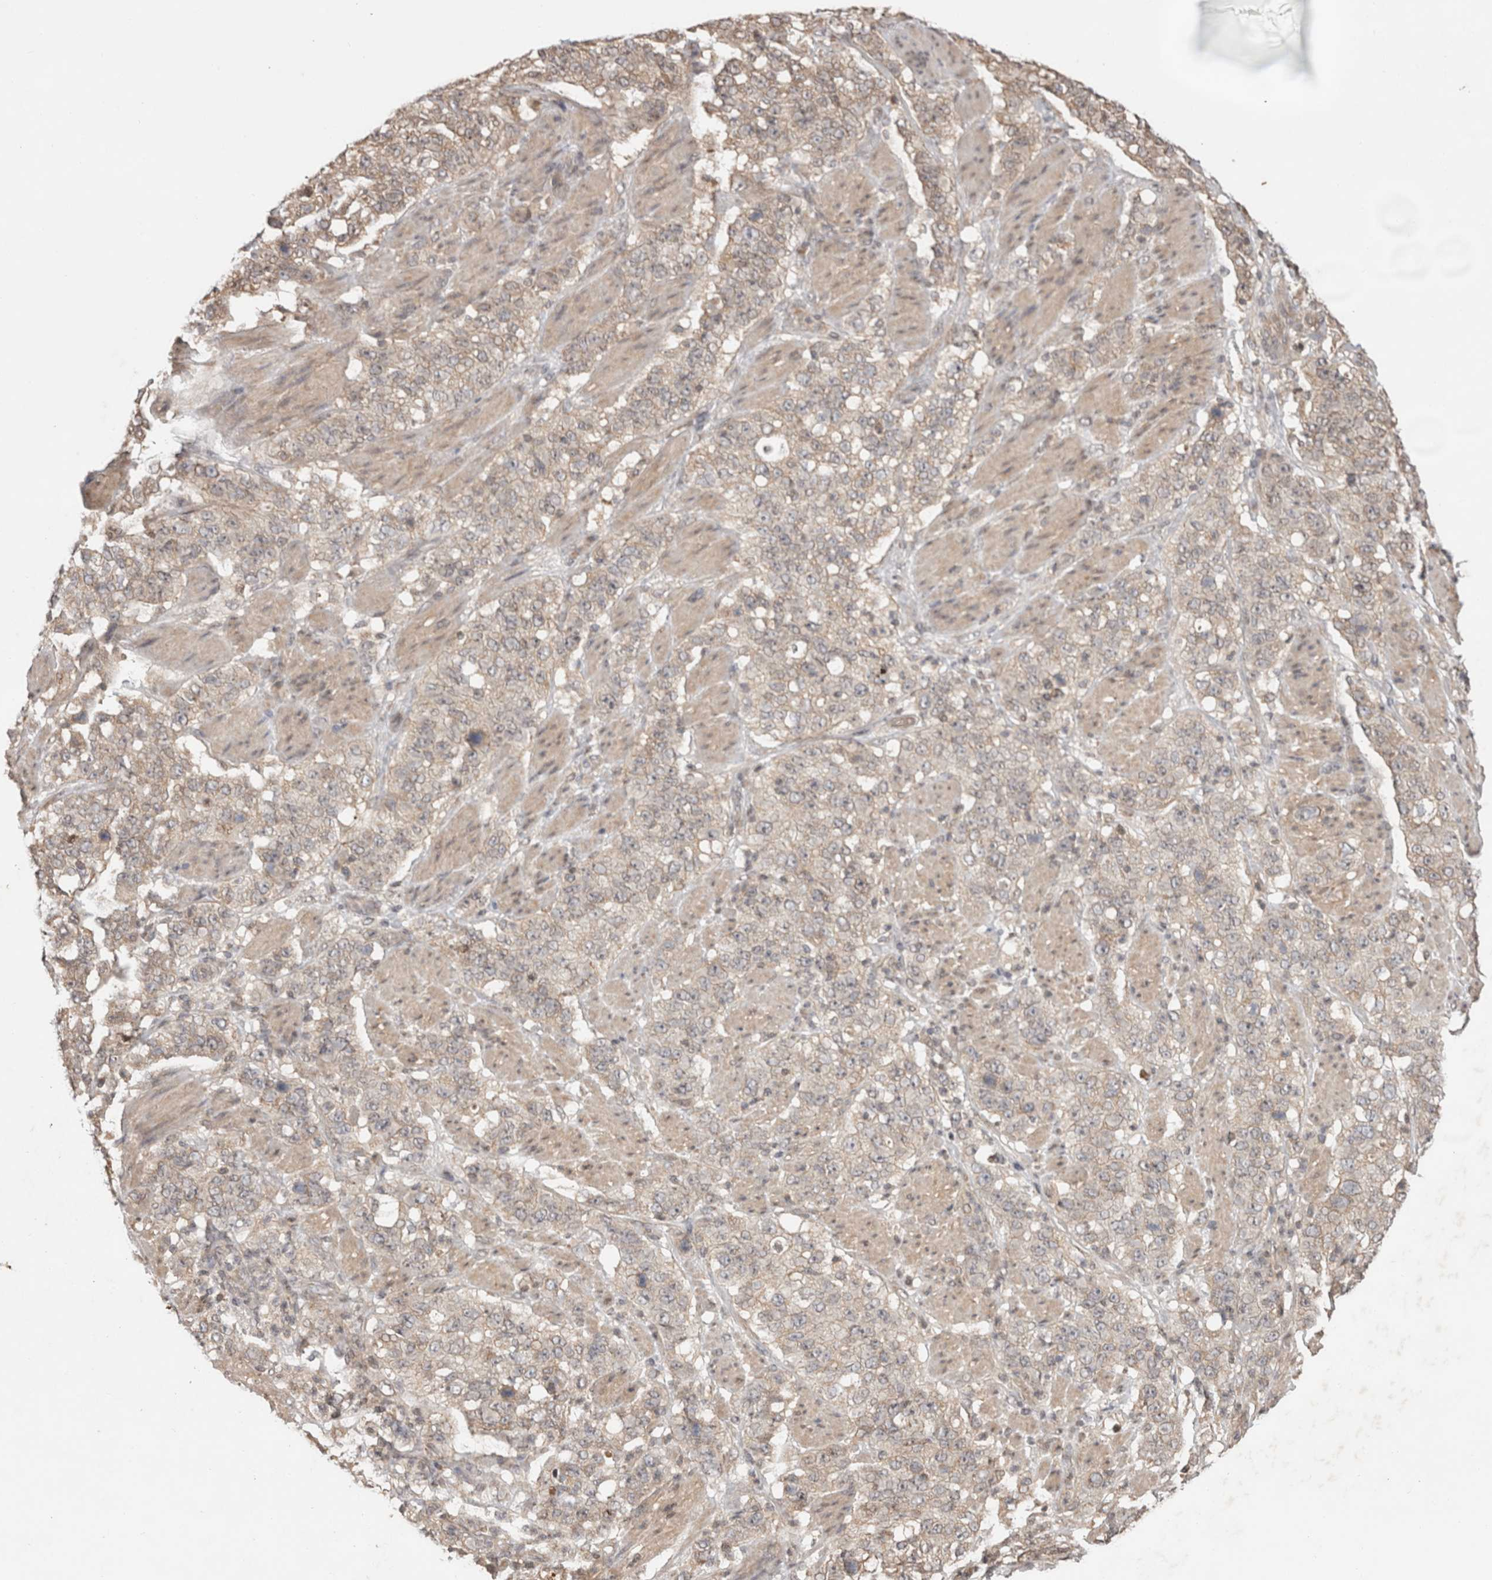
{"staining": {"intensity": "weak", "quantity": ">75%", "location": "cytoplasmic/membranous"}, "tissue": "stomach cancer", "cell_type": "Tumor cells", "image_type": "cancer", "snomed": [{"axis": "morphology", "description": "Adenocarcinoma, NOS"}, {"axis": "topography", "description": "Stomach"}], "caption": "This is an image of IHC staining of stomach adenocarcinoma, which shows weak staining in the cytoplasmic/membranous of tumor cells.", "gene": "EIF2AK1", "patient": {"sex": "male", "age": 48}}